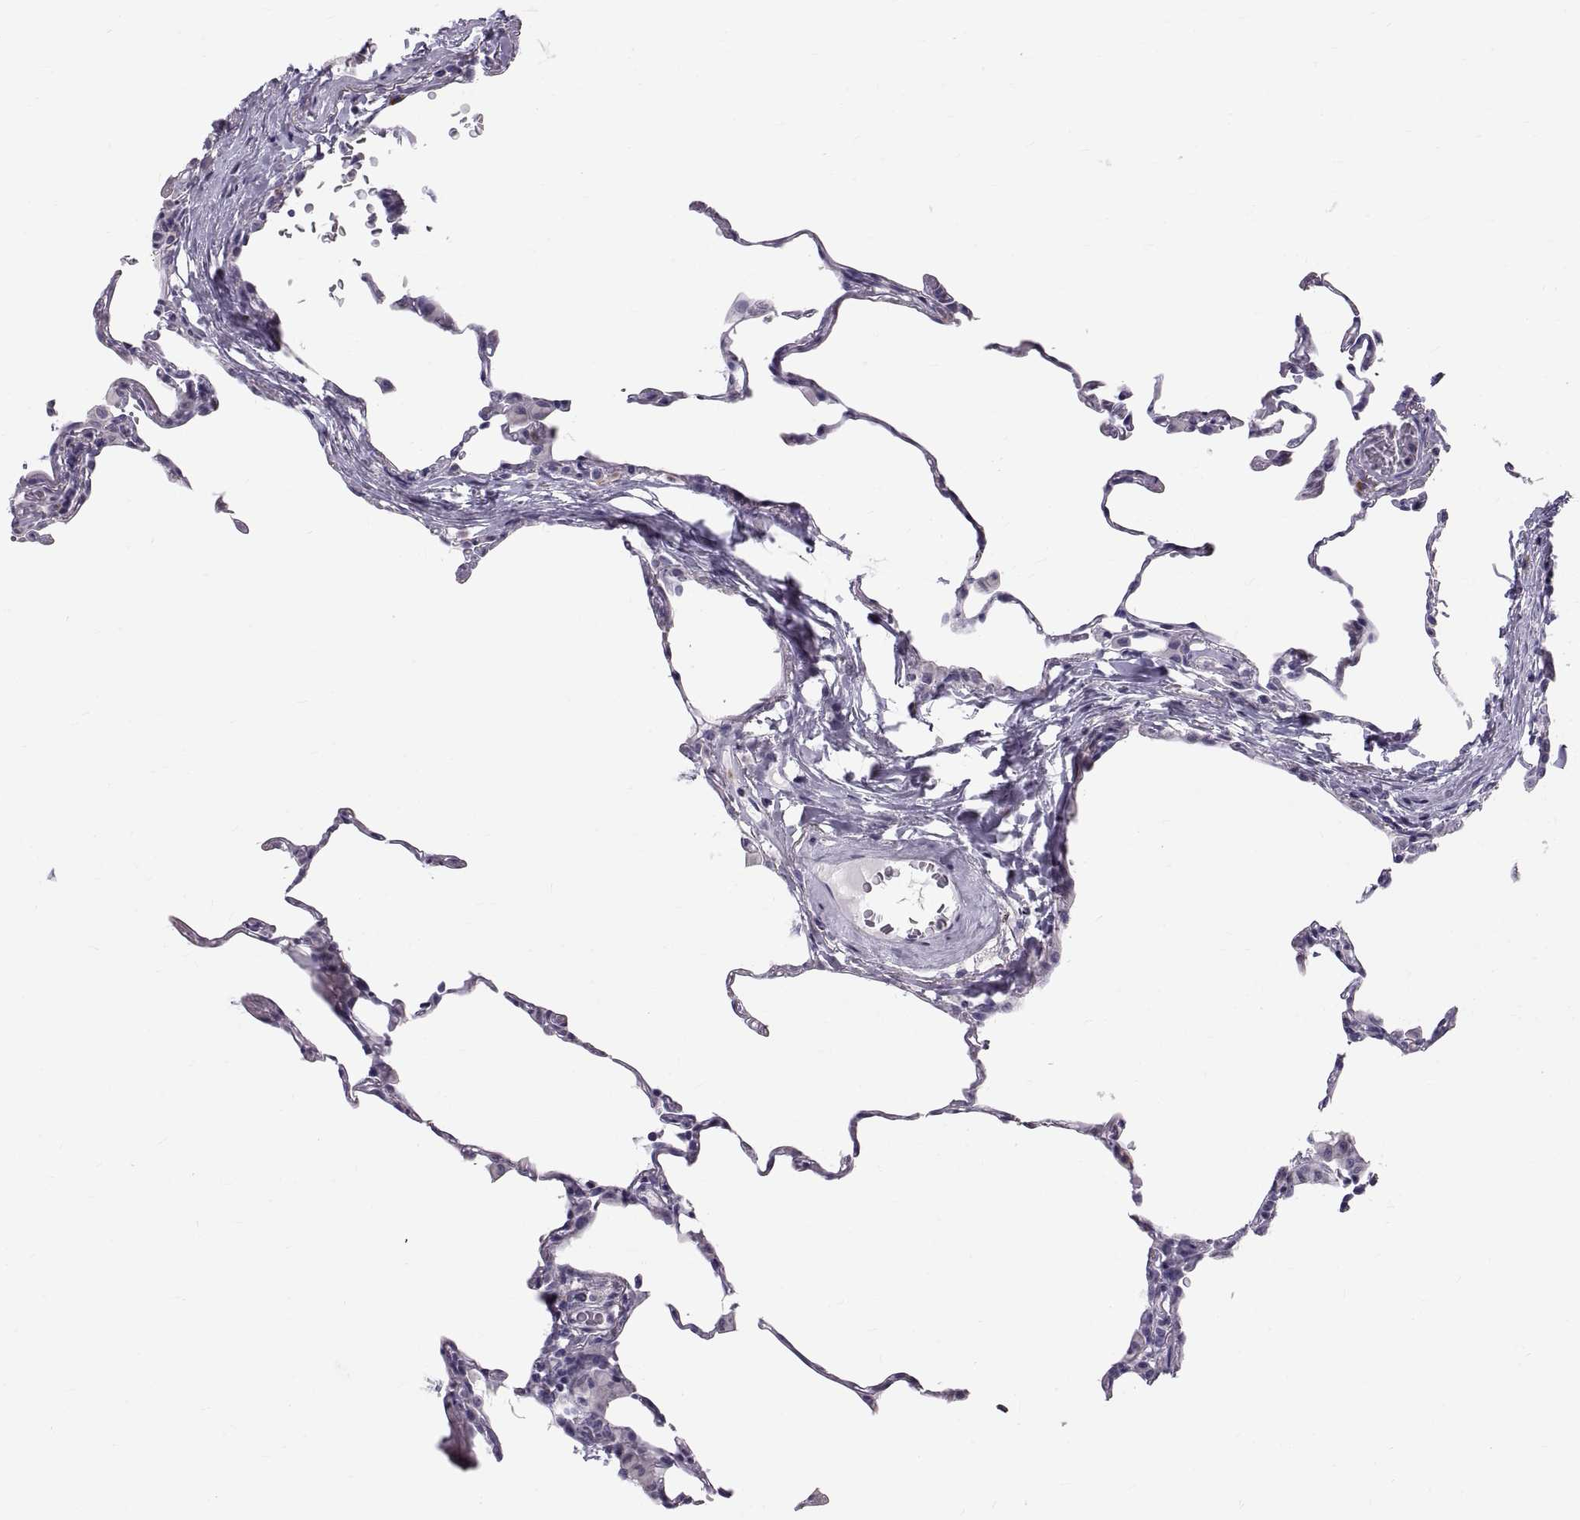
{"staining": {"intensity": "negative", "quantity": "none", "location": "none"}, "tissue": "lung", "cell_type": "Alveolar cells", "image_type": "normal", "snomed": [{"axis": "morphology", "description": "Normal tissue, NOS"}, {"axis": "topography", "description": "Lung"}], "caption": "Immunohistochemical staining of unremarkable human lung reveals no significant staining in alveolar cells. (DAB IHC, high magnification).", "gene": "SPACDR", "patient": {"sex": "female", "age": 57}}